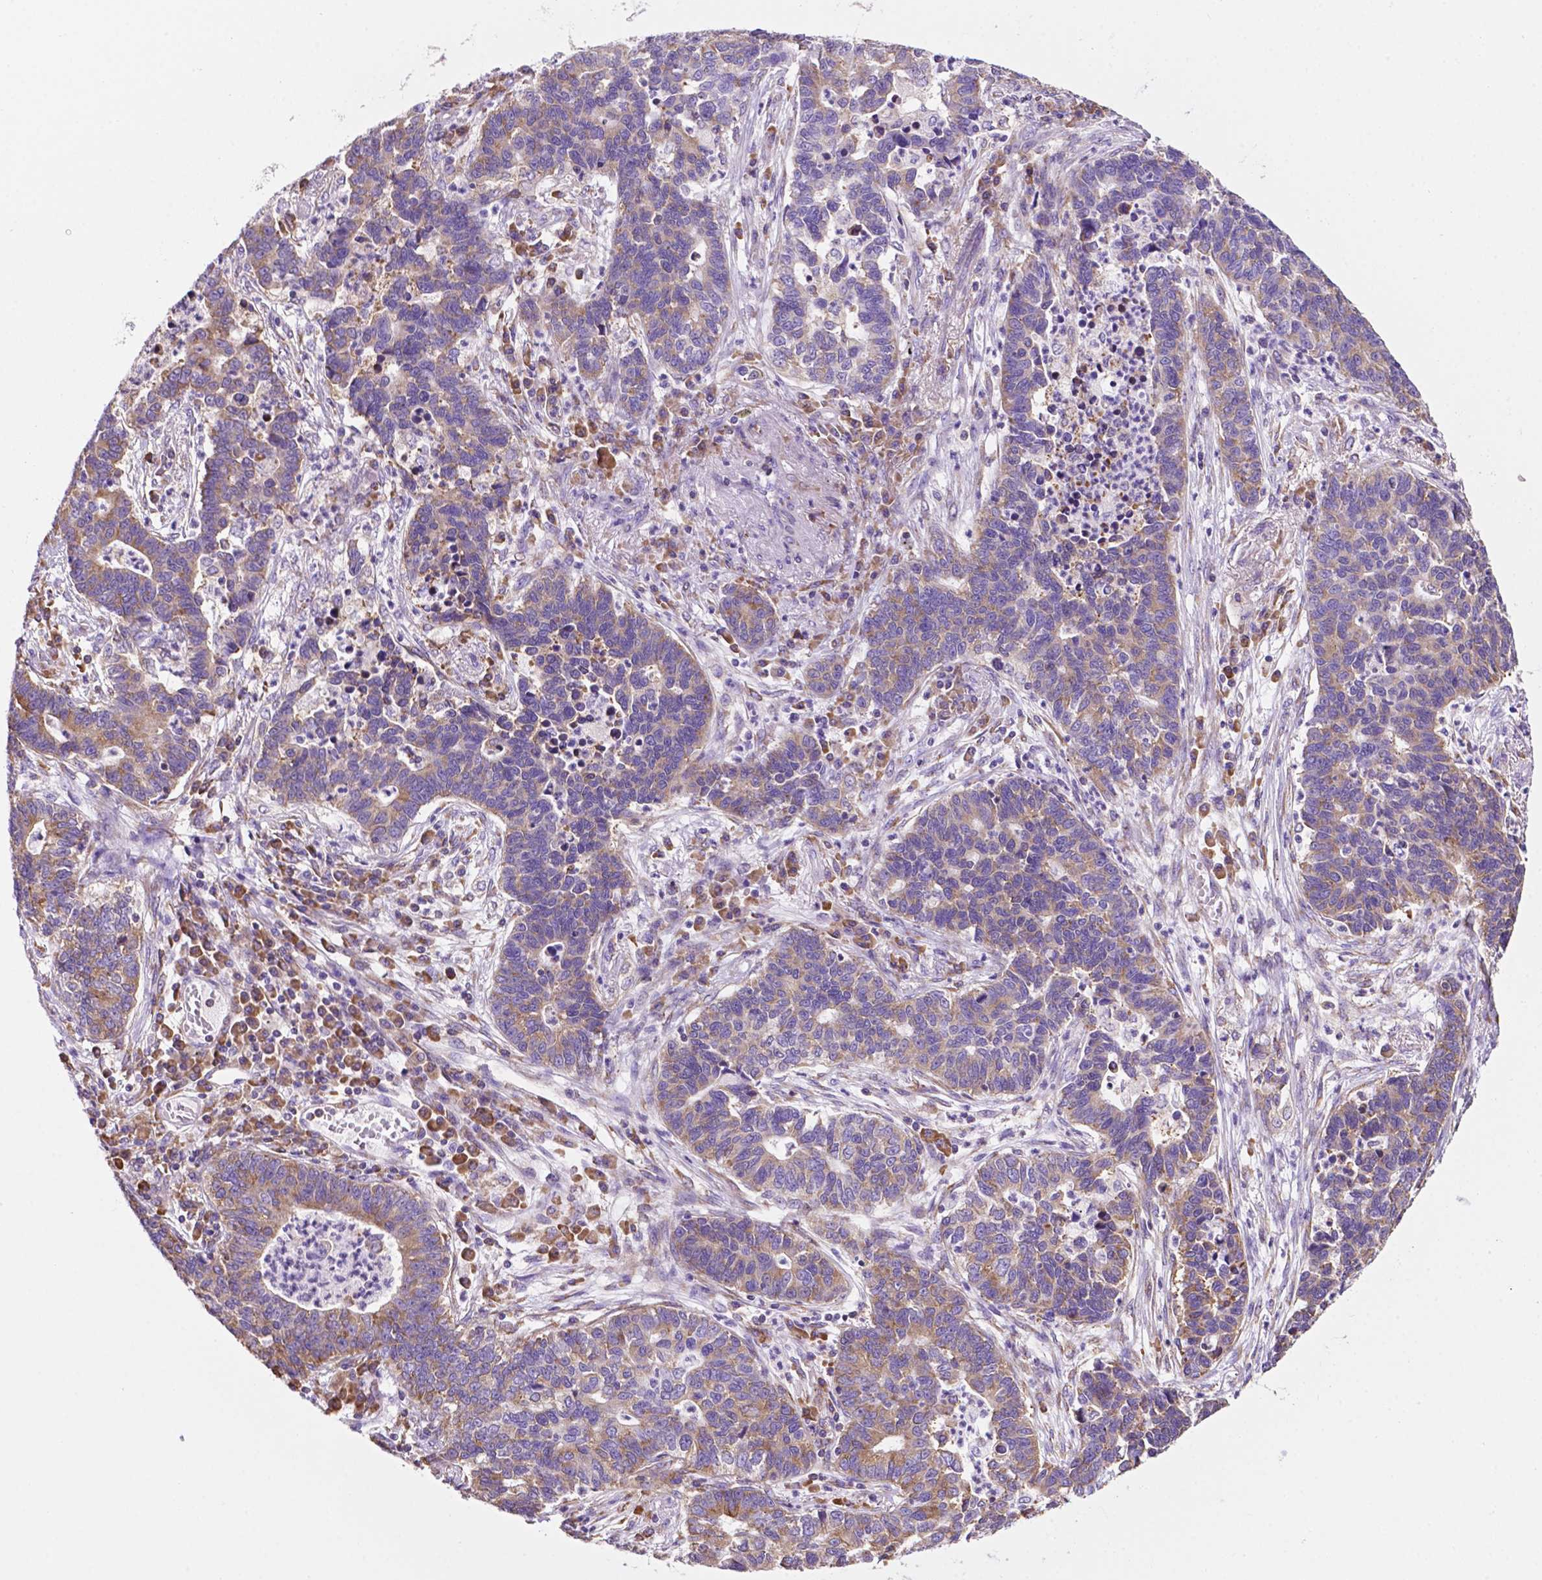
{"staining": {"intensity": "moderate", "quantity": "25%-75%", "location": "cytoplasmic/membranous"}, "tissue": "lung cancer", "cell_type": "Tumor cells", "image_type": "cancer", "snomed": [{"axis": "morphology", "description": "Adenocarcinoma, NOS"}, {"axis": "topography", "description": "Lung"}], "caption": "Protein analysis of lung cancer (adenocarcinoma) tissue reveals moderate cytoplasmic/membranous expression in about 25%-75% of tumor cells.", "gene": "RPL29", "patient": {"sex": "female", "age": 57}}